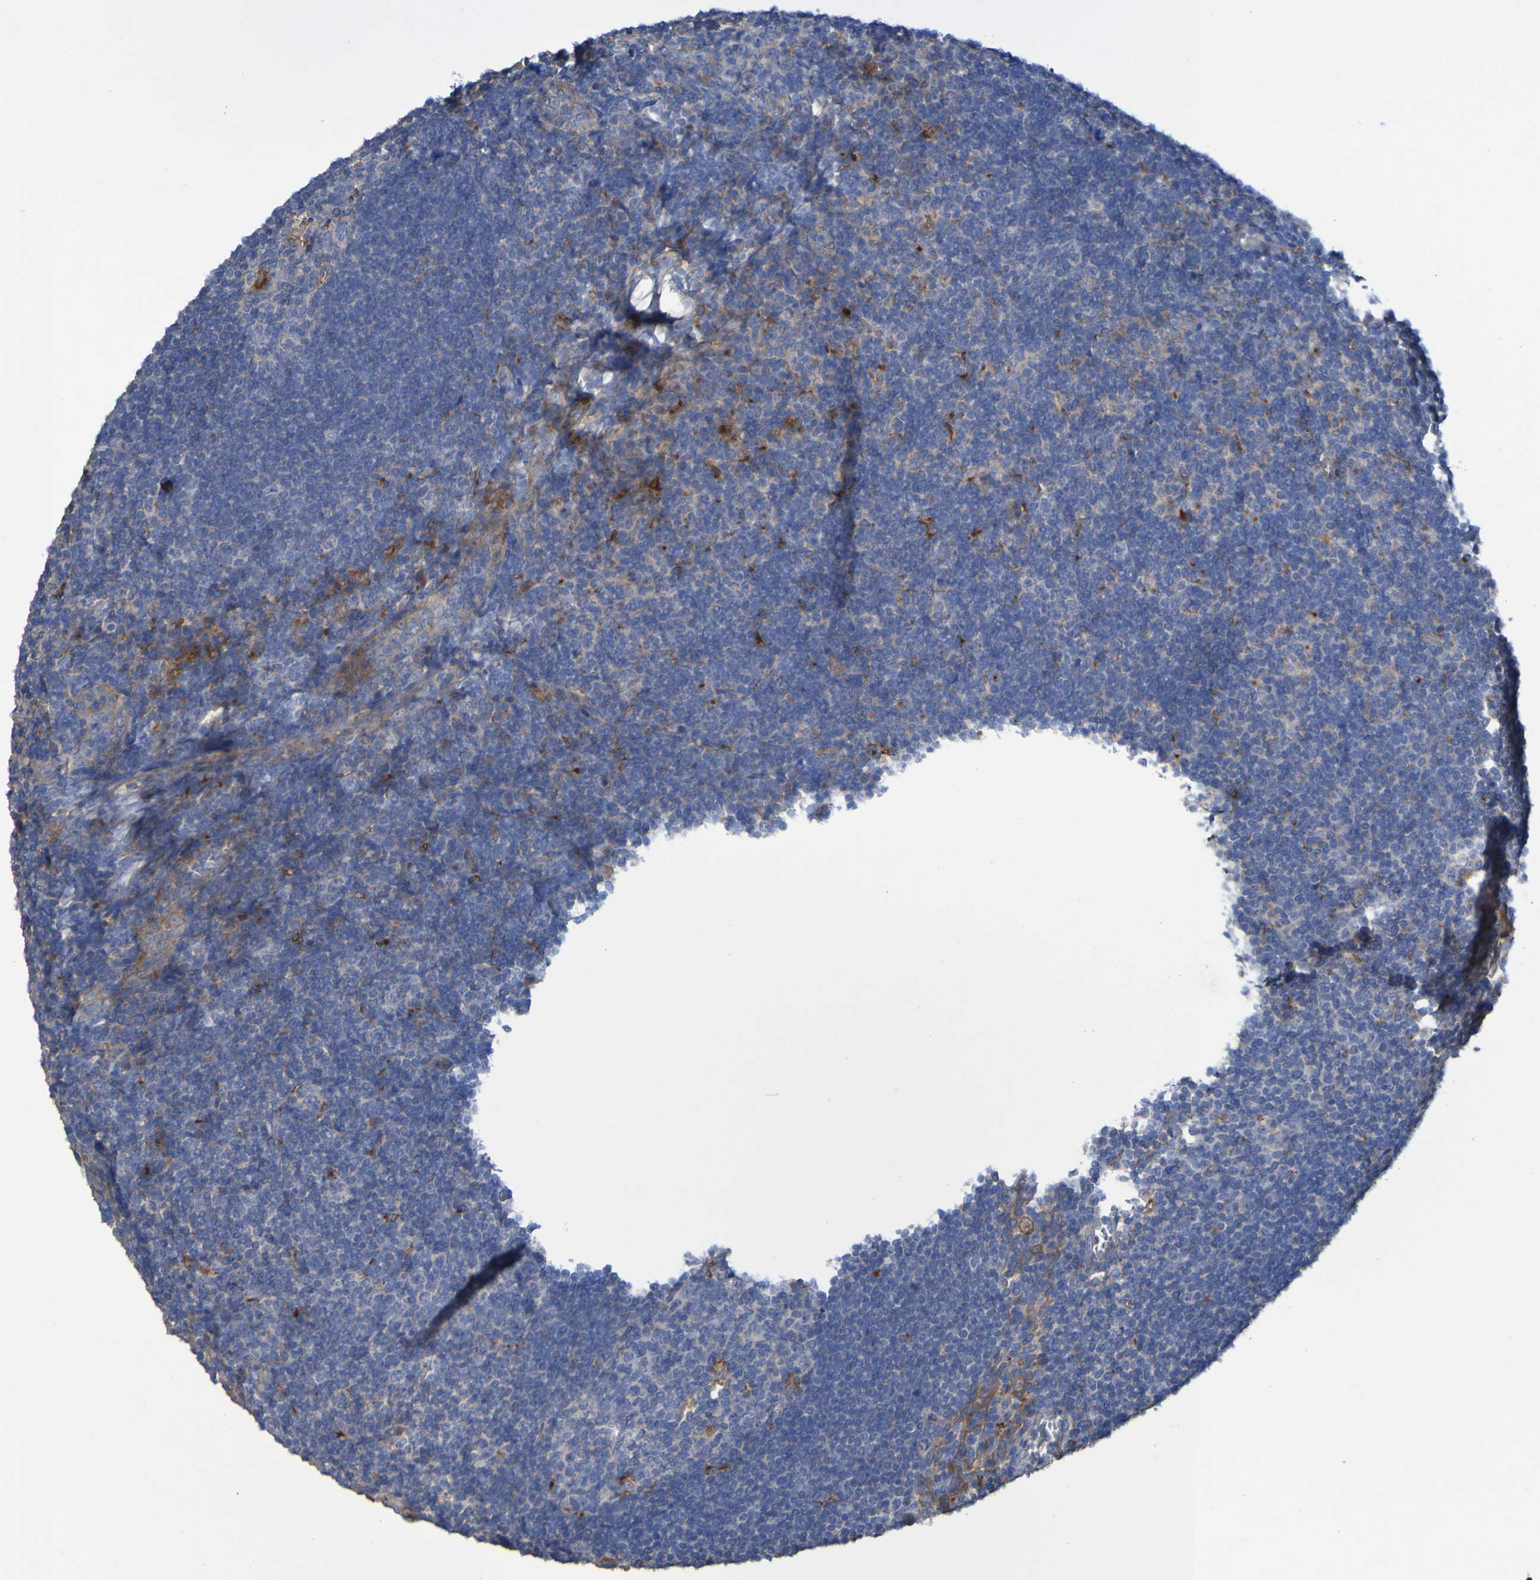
{"staining": {"intensity": "moderate", "quantity": "<25%", "location": "cytoplasmic/membranous"}, "tissue": "tonsil", "cell_type": "Germinal center cells", "image_type": "normal", "snomed": [{"axis": "morphology", "description": "Normal tissue, NOS"}, {"axis": "topography", "description": "Tonsil"}], "caption": "Human tonsil stained for a protein (brown) exhibits moderate cytoplasmic/membranous positive staining in approximately <25% of germinal center cells.", "gene": "ARHGEF16", "patient": {"sex": "male", "age": 37}}